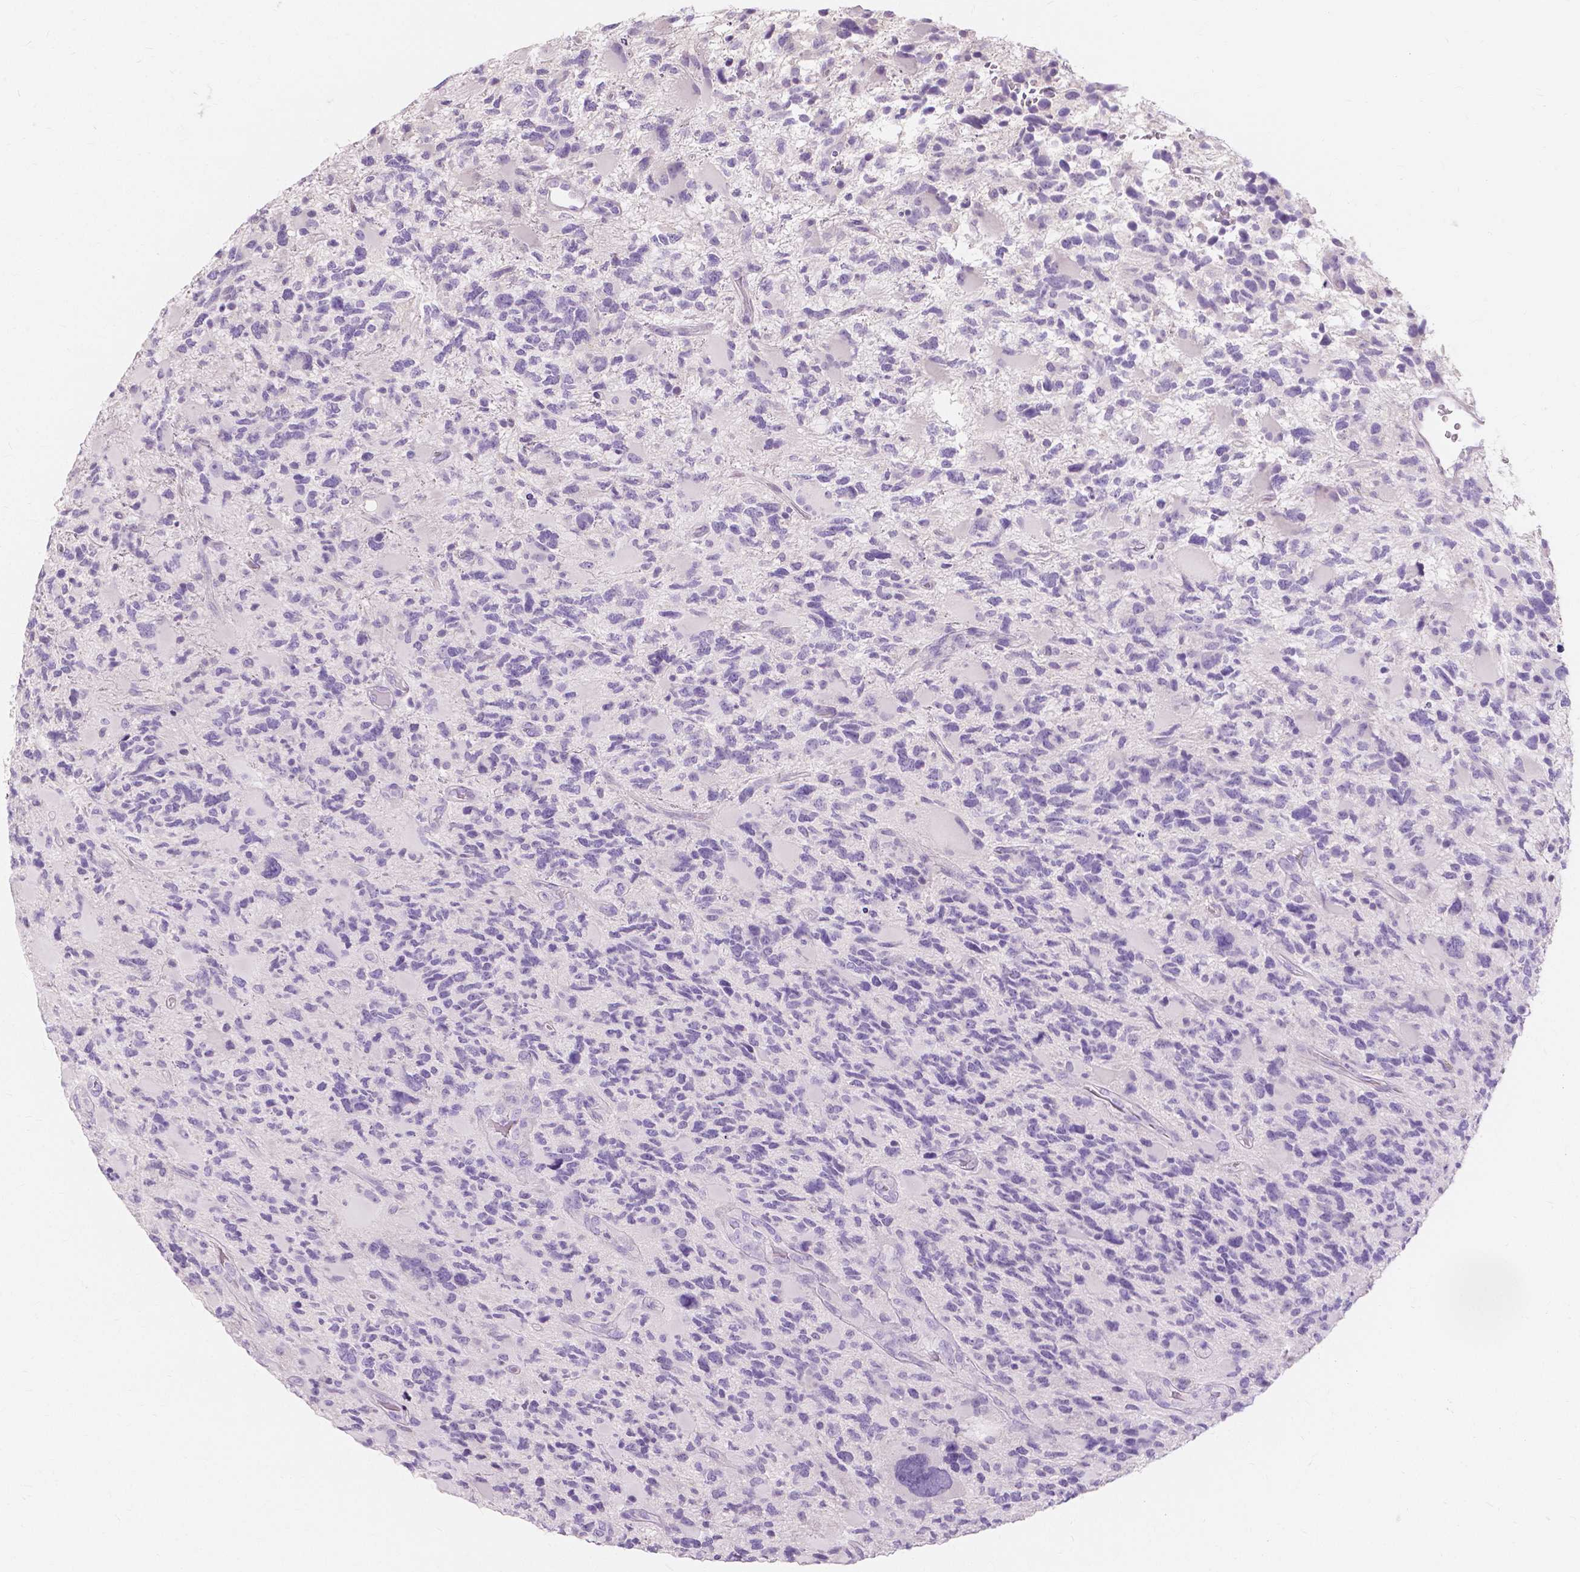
{"staining": {"intensity": "negative", "quantity": "none", "location": "none"}, "tissue": "glioma", "cell_type": "Tumor cells", "image_type": "cancer", "snomed": [{"axis": "morphology", "description": "Glioma, malignant, High grade"}, {"axis": "topography", "description": "Brain"}], "caption": "The micrograph reveals no staining of tumor cells in high-grade glioma (malignant).", "gene": "MUC12", "patient": {"sex": "female", "age": 71}}